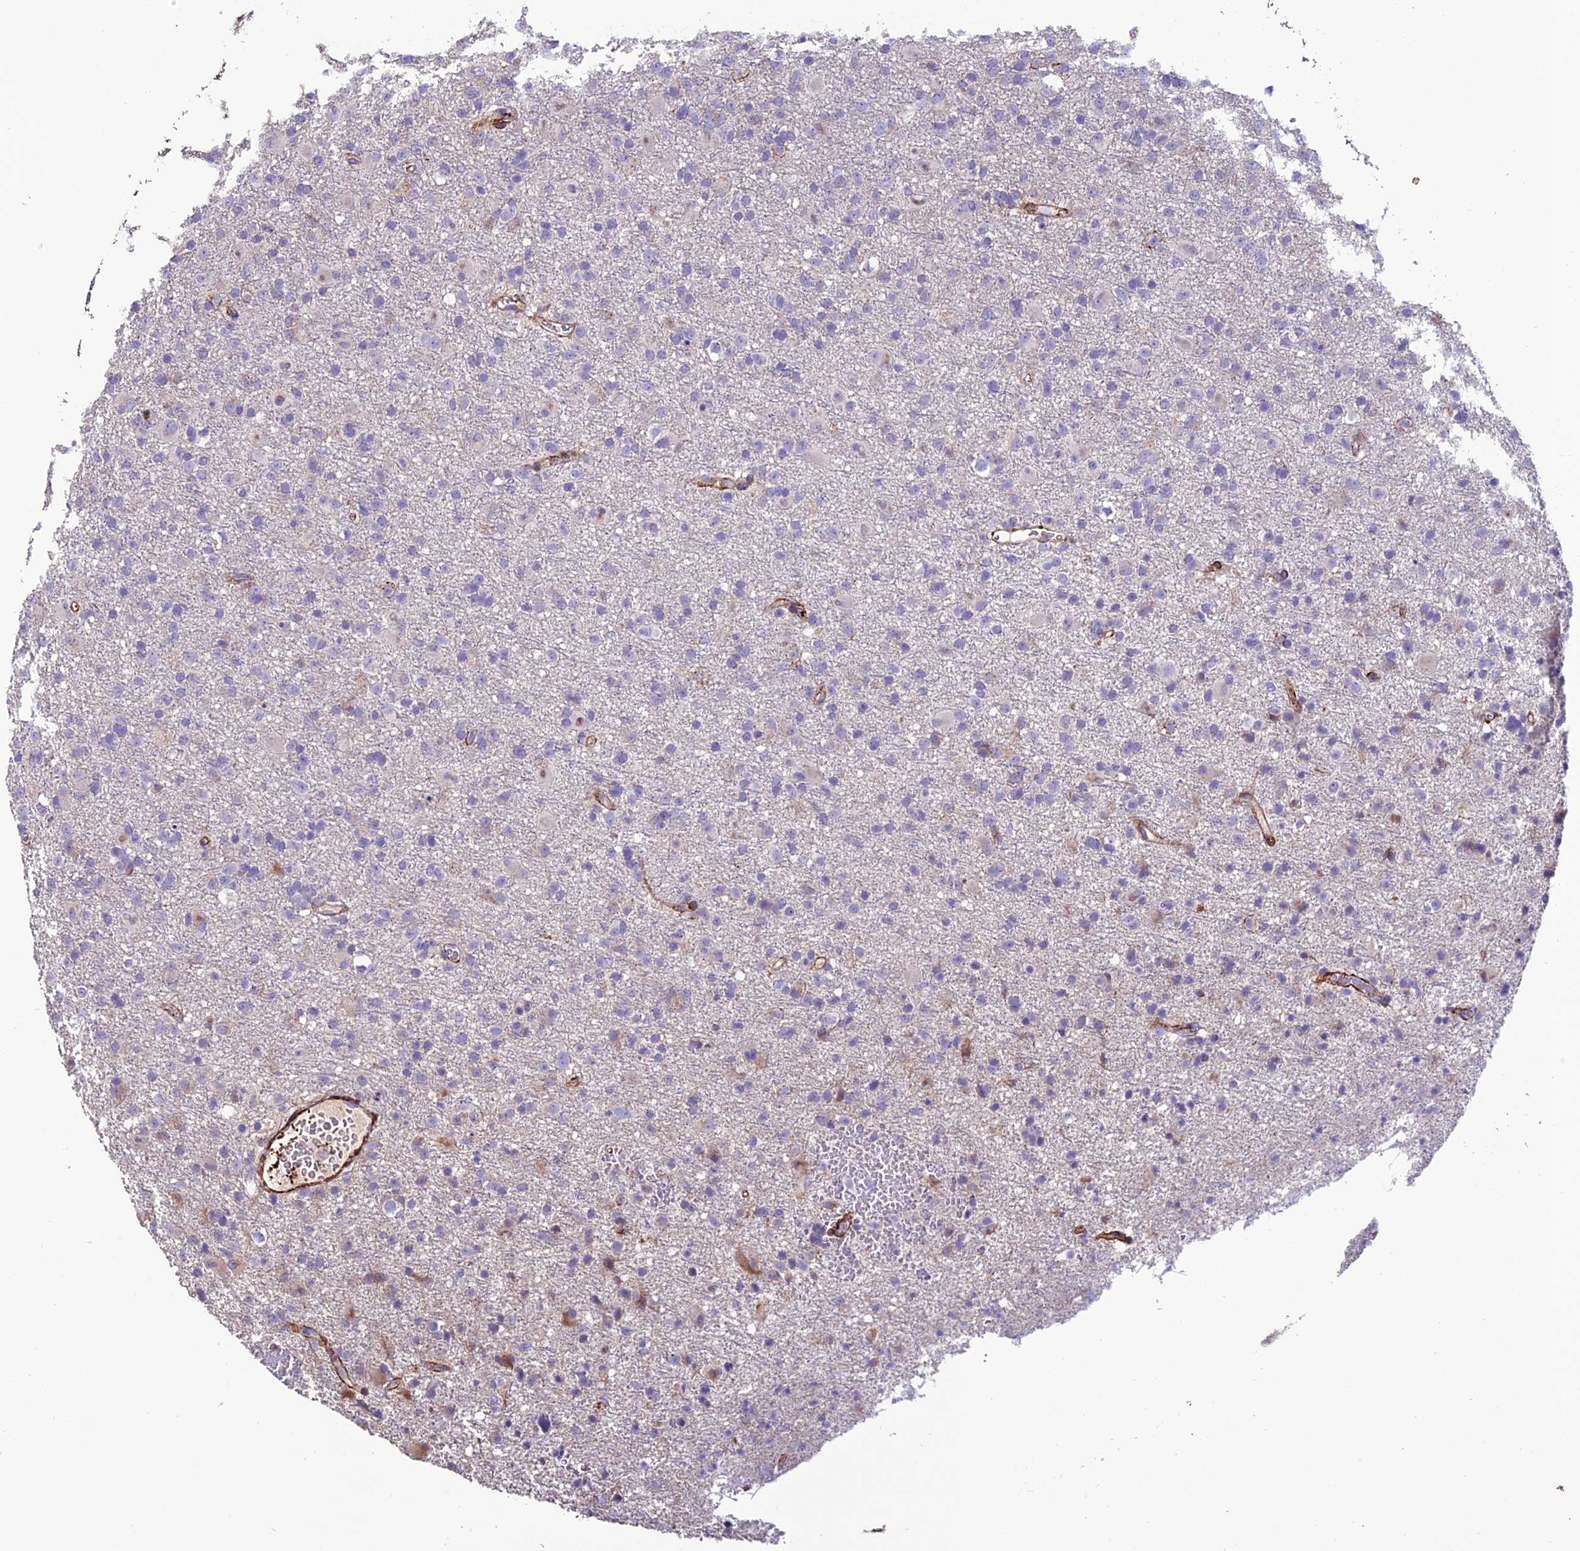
{"staining": {"intensity": "negative", "quantity": "none", "location": "none"}, "tissue": "glioma", "cell_type": "Tumor cells", "image_type": "cancer", "snomed": [{"axis": "morphology", "description": "Glioma, malignant, Low grade"}, {"axis": "topography", "description": "Brain"}], "caption": "Tumor cells are negative for brown protein staining in malignant low-grade glioma. (DAB (3,3'-diaminobenzidine) immunohistochemistry with hematoxylin counter stain).", "gene": "REX1BD", "patient": {"sex": "male", "age": 65}}